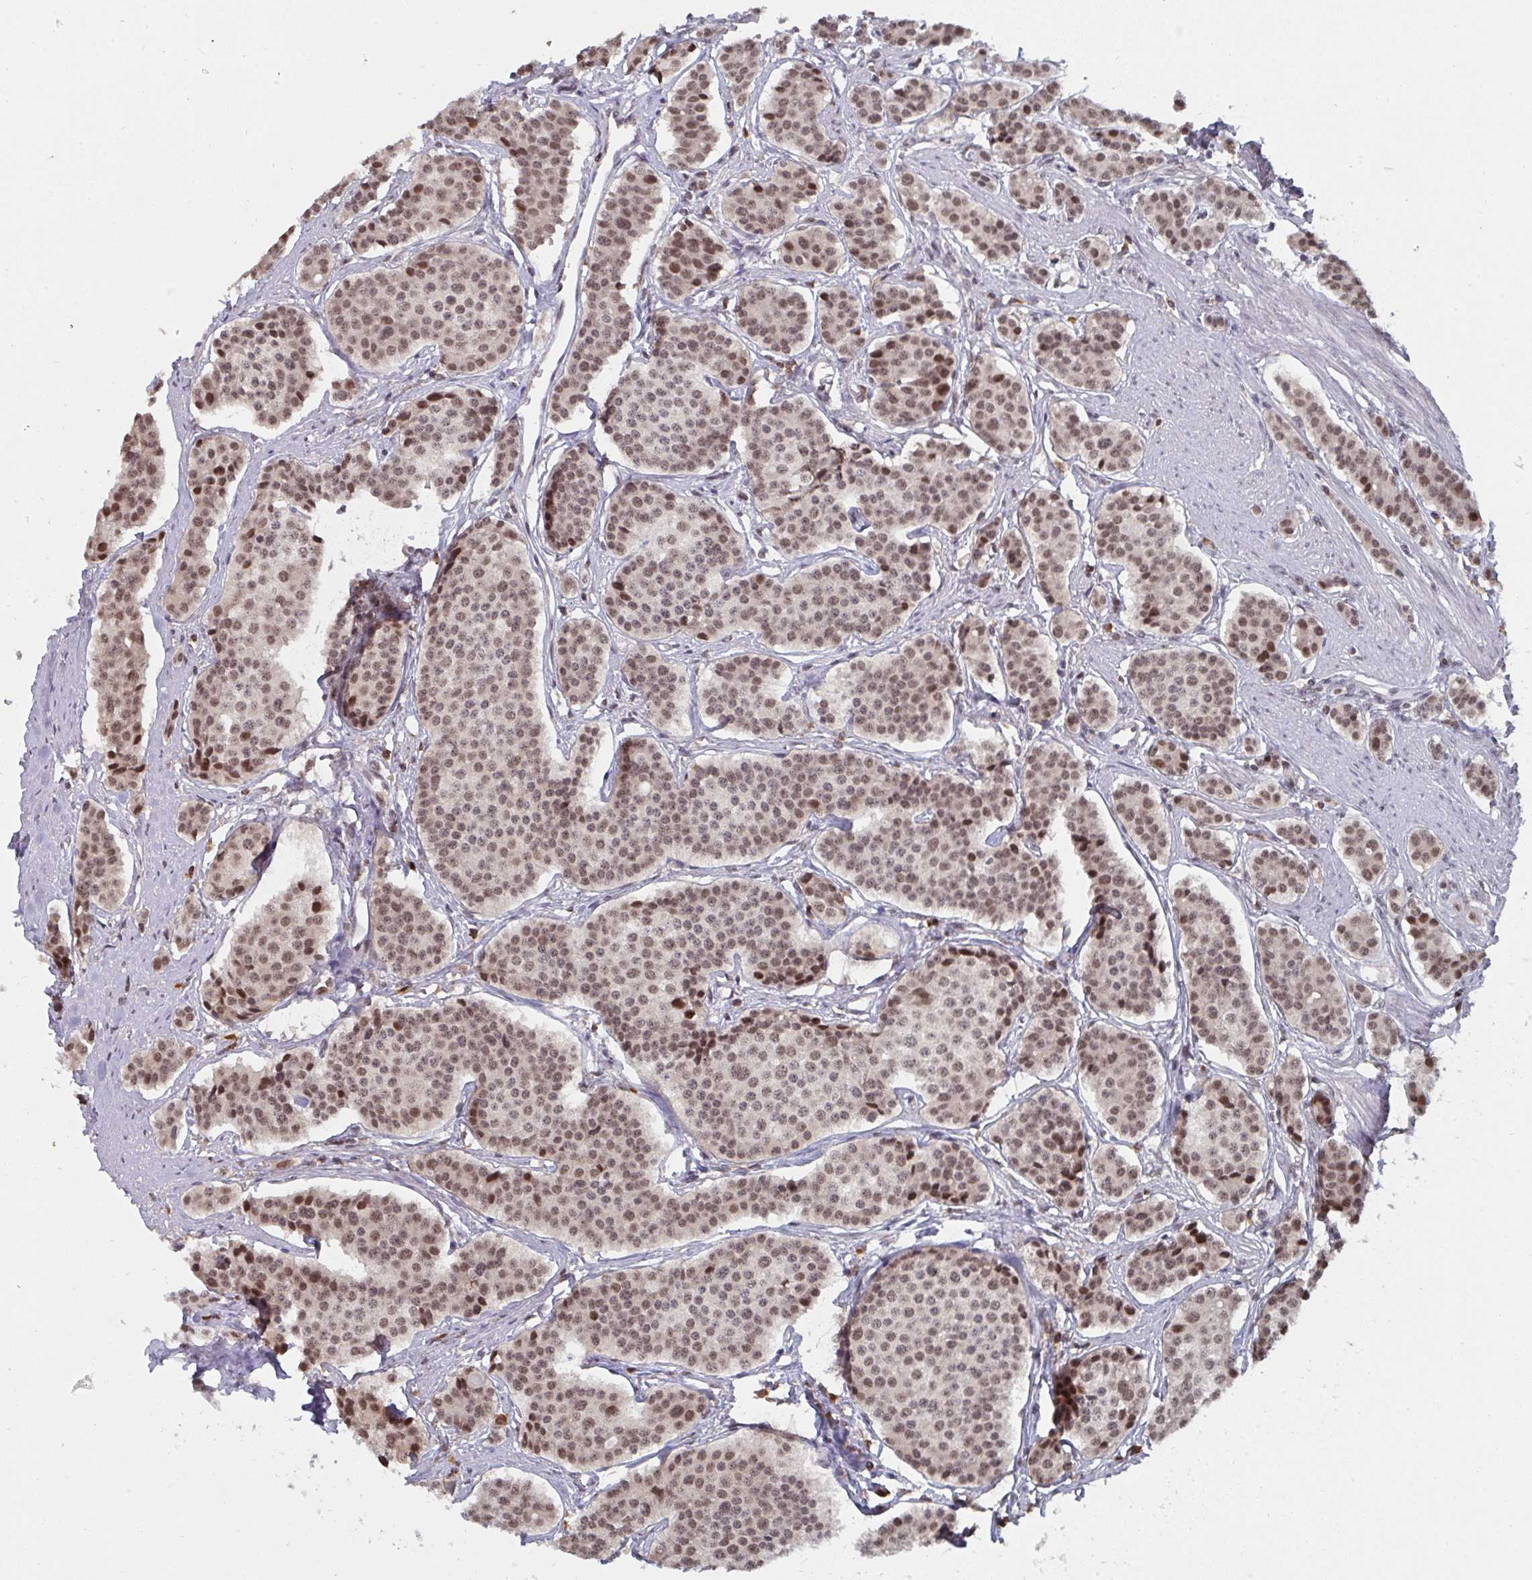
{"staining": {"intensity": "moderate", "quantity": ">75%", "location": "nuclear"}, "tissue": "carcinoid", "cell_type": "Tumor cells", "image_type": "cancer", "snomed": [{"axis": "morphology", "description": "Carcinoid, malignant, NOS"}, {"axis": "topography", "description": "Small intestine"}], "caption": "This image displays IHC staining of carcinoid (malignant), with medium moderate nuclear expression in about >75% of tumor cells.", "gene": "JMJD1C", "patient": {"sex": "male", "age": 60}}